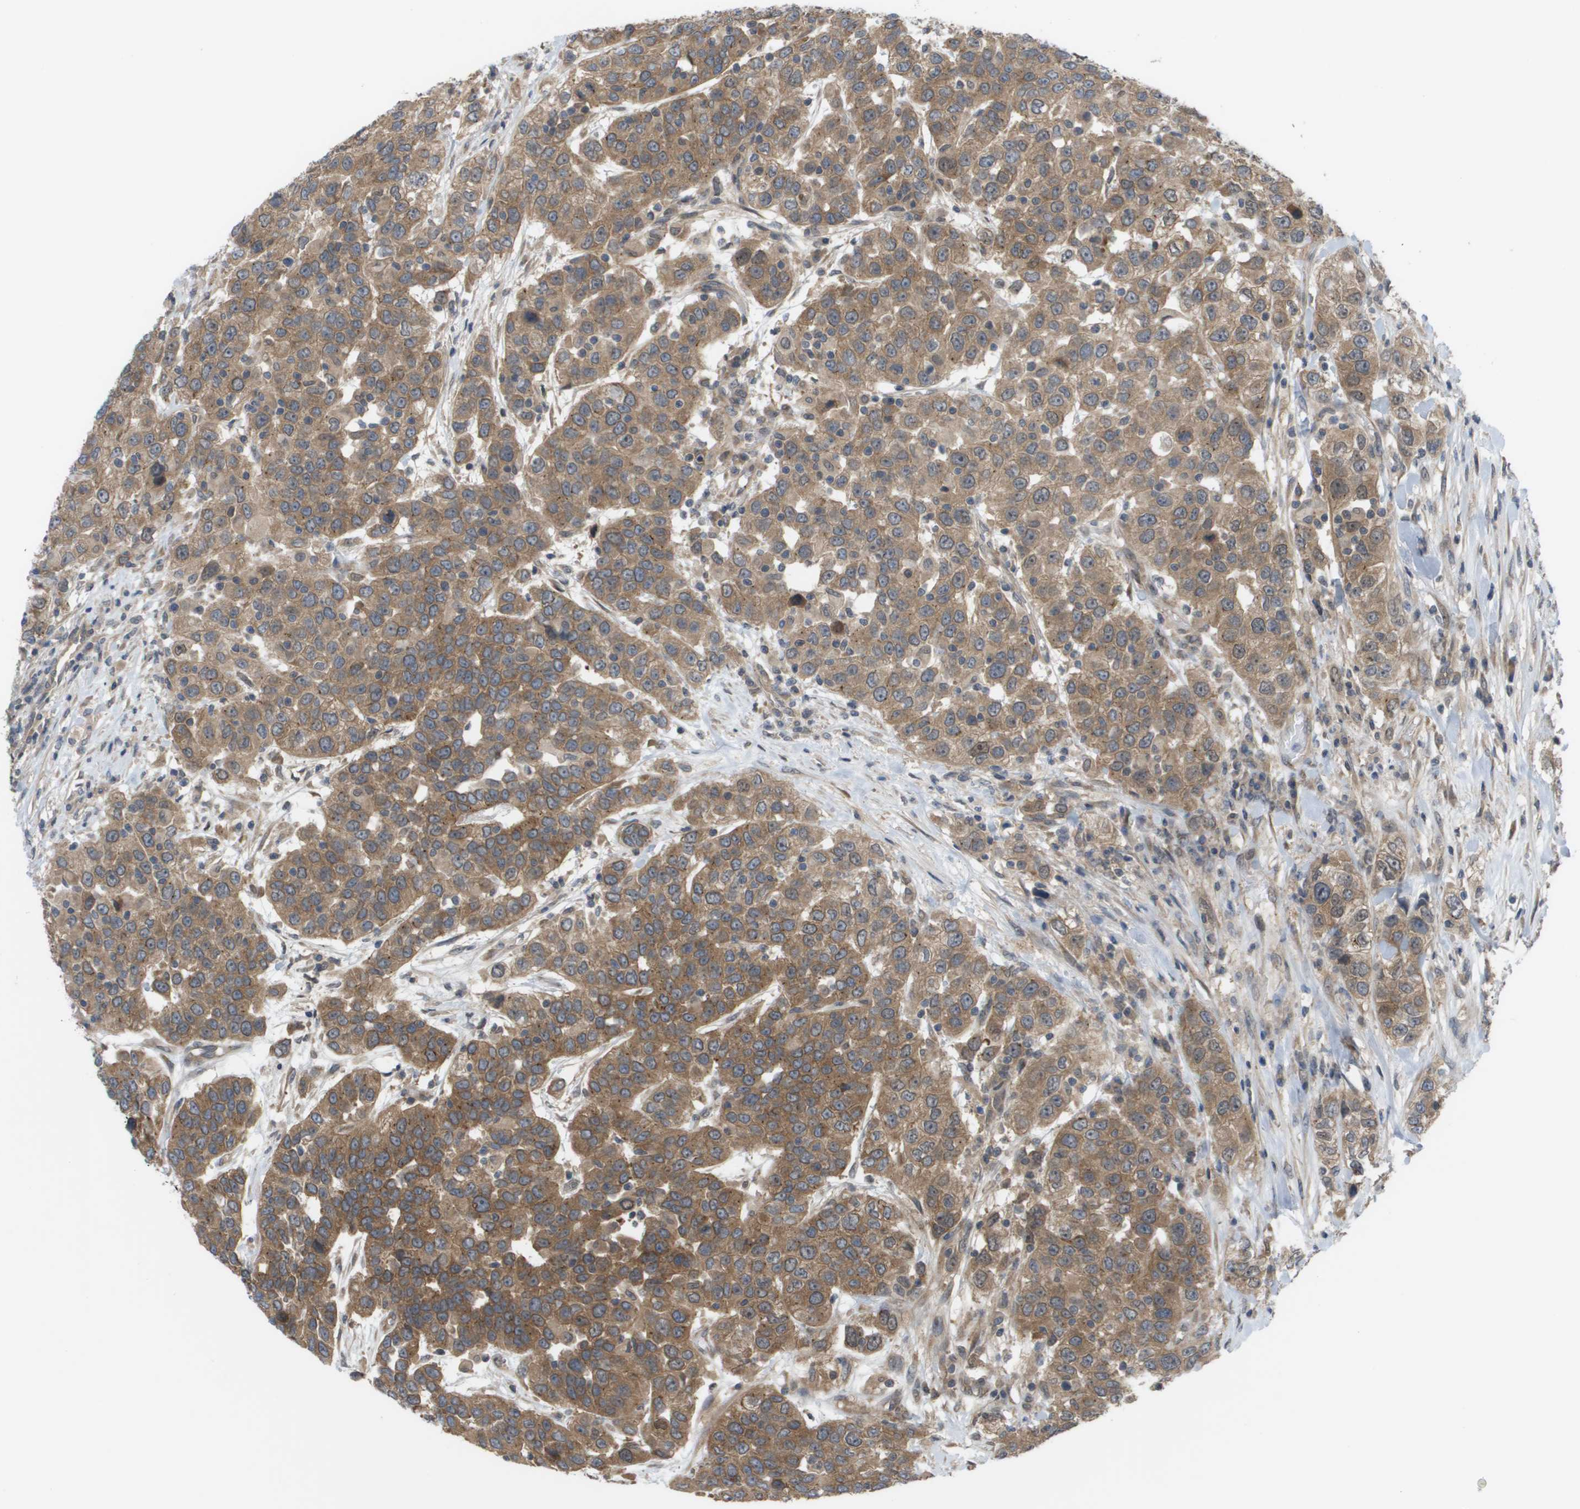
{"staining": {"intensity": "moderate", "quantity": ">75%", "location": "cytoplasmic/membranous"}, "tissue": "urothelial cancer", "cell_type": "Tumor cells", "image_type": "cancer", "snomed": [{"axis": "morphology", "description": "Urothelial carcinoma, High grade"}, {"axis": "topography", "description": "Urinary bladder"}], "caption": "Immunohistochemistry (IHC) (DAB) staining of urothelial carcinoma (high-grade) reveals moderate cytoplasmic/membranous protein expression in approximately >75% of tumor cells.", "gene": "CTPS2", "patient": {"sex": "female", "age": 80}}